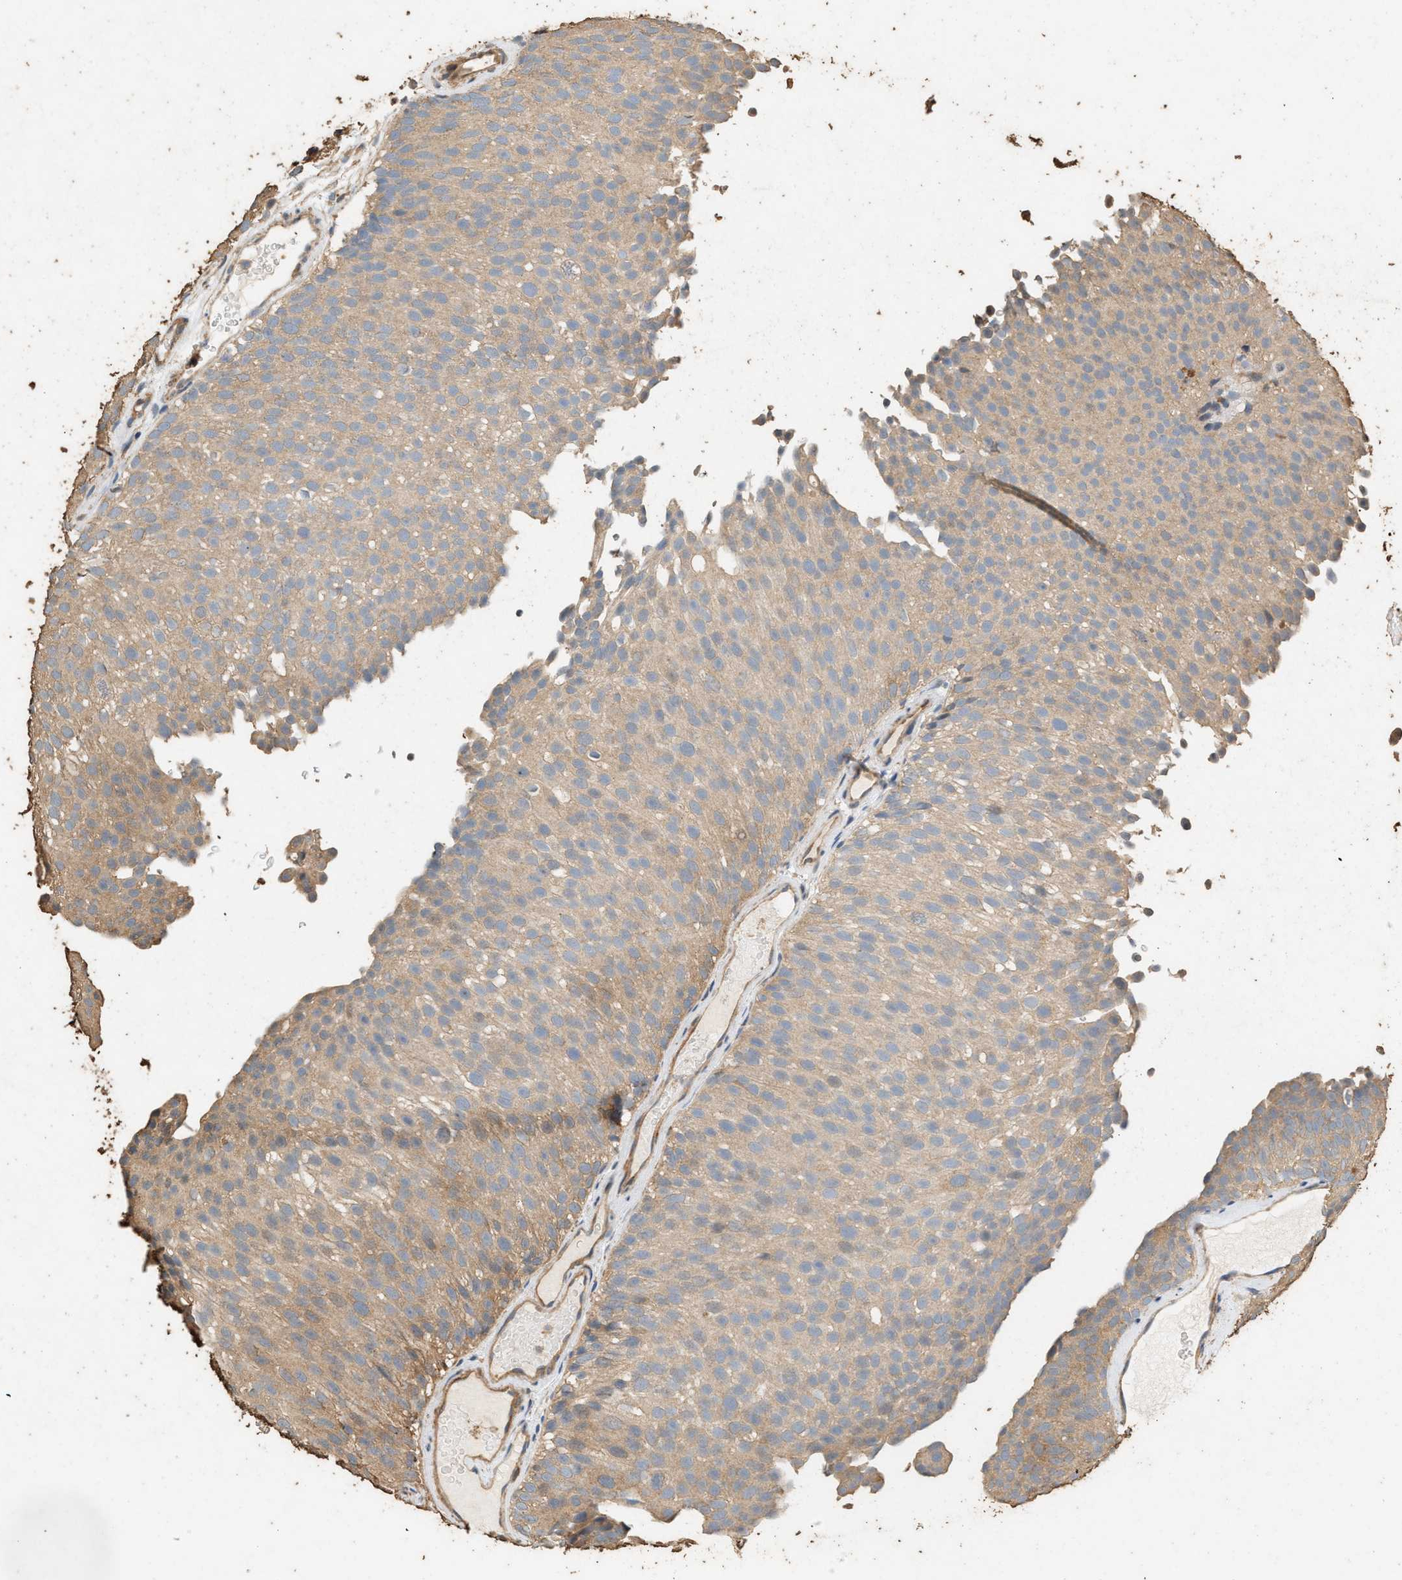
{"staining": {"intensity": "weak", "quantity": ">75%", "location": "cytoplasmic/membranous"}, "tissue": "urothelial cancer", "cell_type": "Tumor cells", "image_type": "cancer", "snomed": [{"axis": "morphology", "description": "Urothelial carcinoma, Low grade"}, {"axis": "topography", "description": "Urinary bladder"}], "caption": "DAB (3,3'-diaminobenzidine) immunohistochemical staining of urothelial cancer demonstrates weak cytoplasmic/membranous protein expression in approximately >75% of tumor cells.", "gene": "DCAF7", "patient": {"sex": "male", "age": 78}}